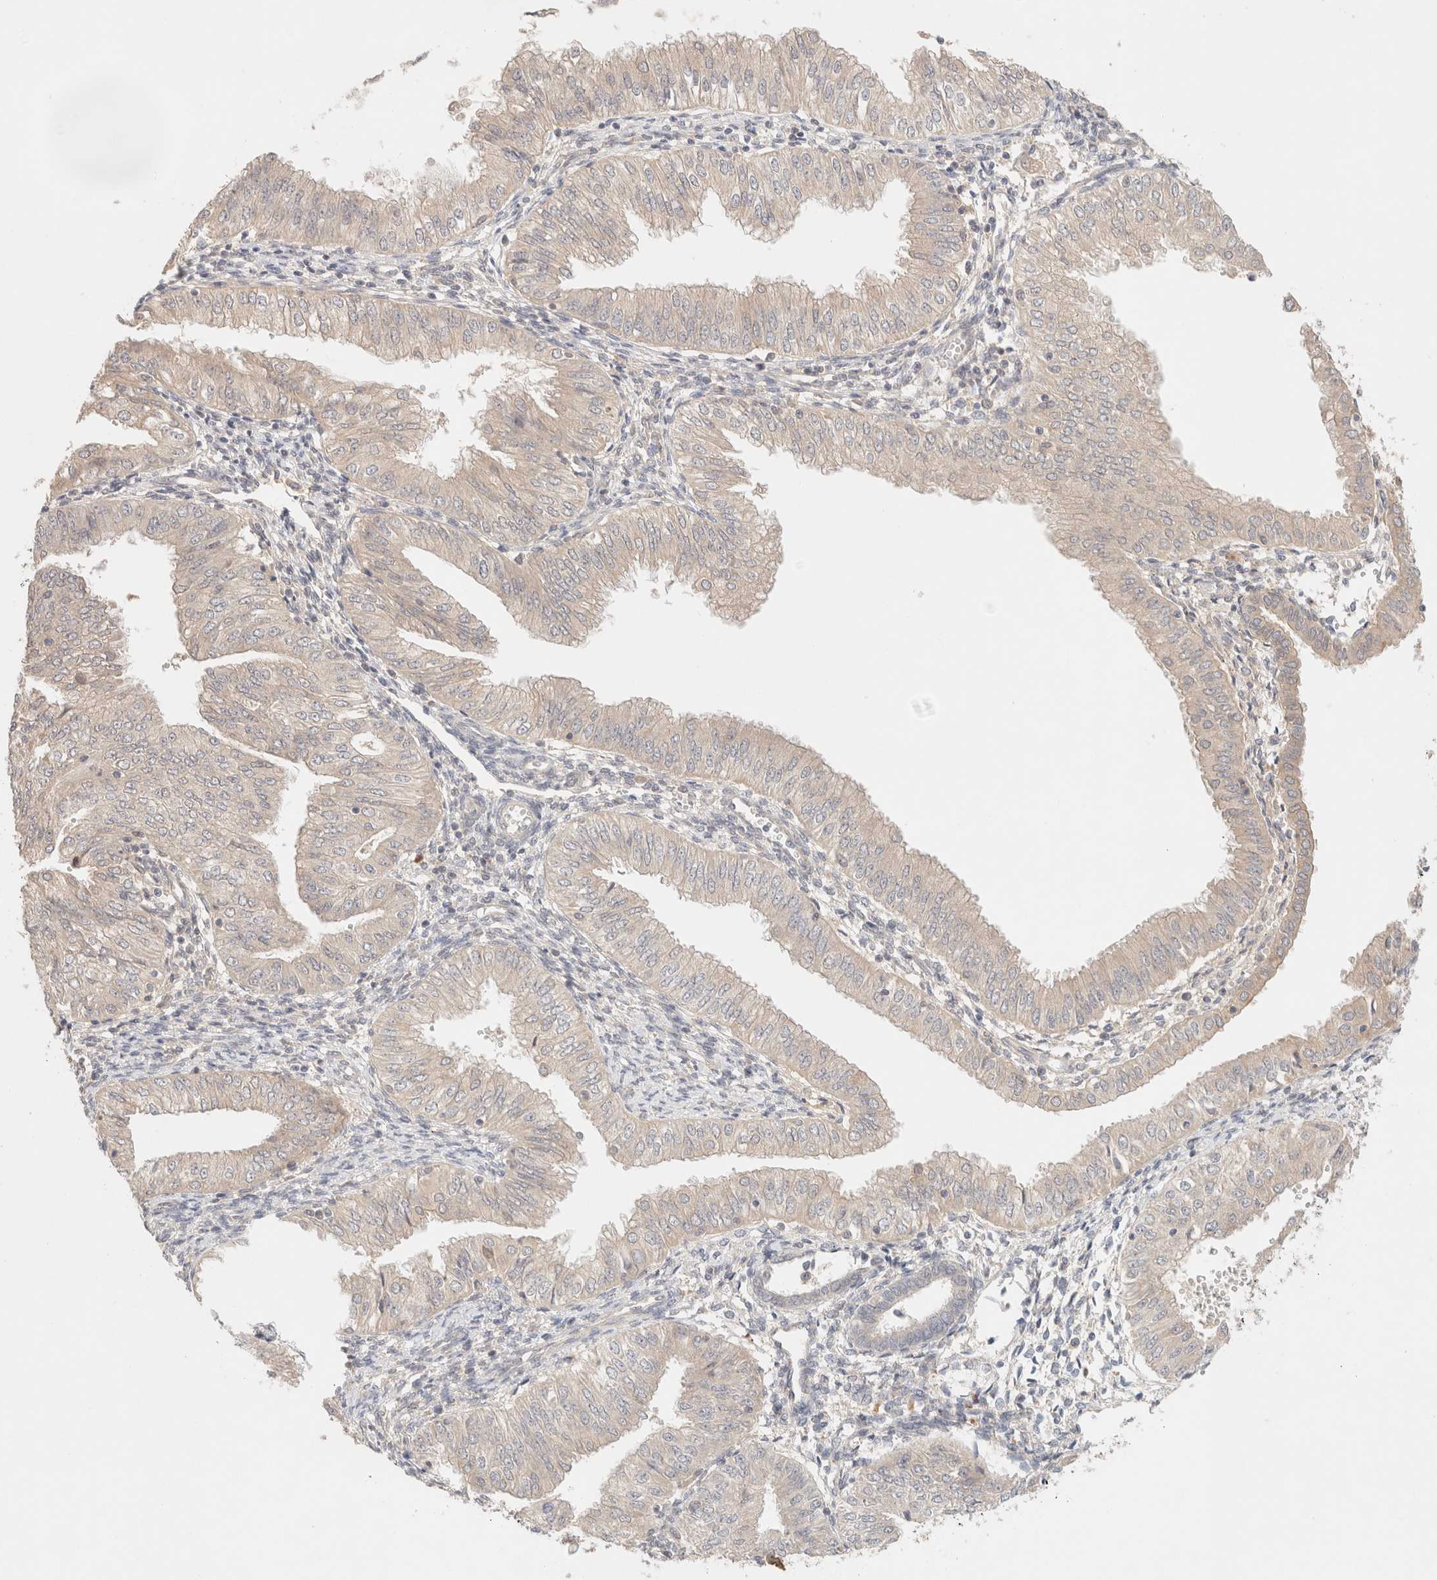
{"staining": {"intensity": "negative", "quantity": "none", "location": "none"}, "tissue": "endometrial cancer", "cell_type": "Tumor cells", "image_type": "cancer", "snomed": [{"axis": "morphology", "description": "Normal tissue, NOS"}, {"axis": "morphology", "description": "Adenocarcinoma, NOS"}, {"axis": "topography", "description": "Endometrium"}], "caption": "The IHC micrograph has no significant expression in tumor cells of adenocarcinoma (endometrial) tissue.", "gene": "SARM1", "patient": {"sex": "female", "age": 53}}